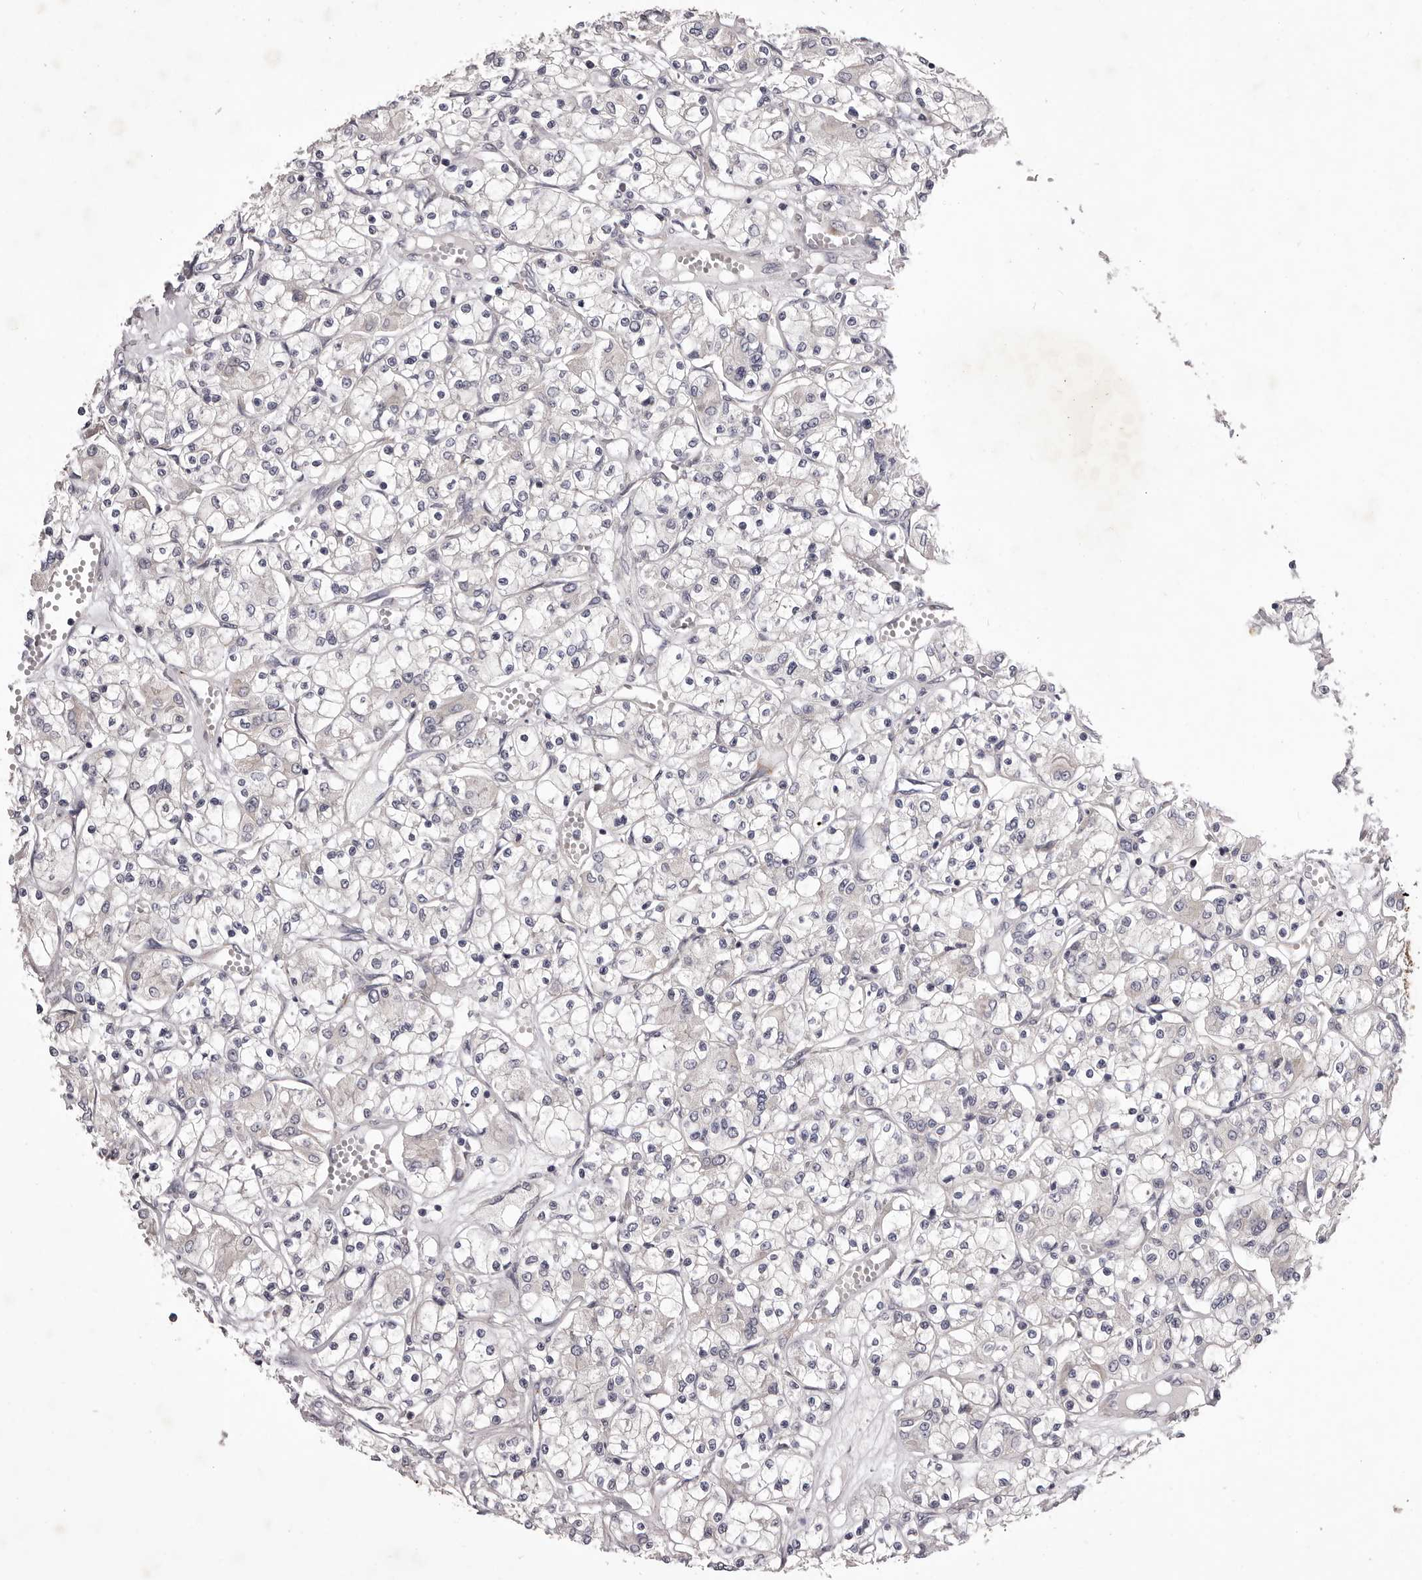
{"staining": {"intensity": "negative", "quantity": "none", "location": "none"}, "tissue": "renal cancer", "cell_type": "Tumor cells", "image_type": "cancer", "snomed": [{"axis": "morphology", "description": "Adenocarcinoma, NOS"}, {"axis": "topography", "description": "Kidney"}], "caption": "This is a micrograph of immunohistochemistry (IHC) staining of renal cancer, which shows no positivity in tumor cells.", "gene": "PNRC1", "patient": {"sex": "female", "age": 59}}